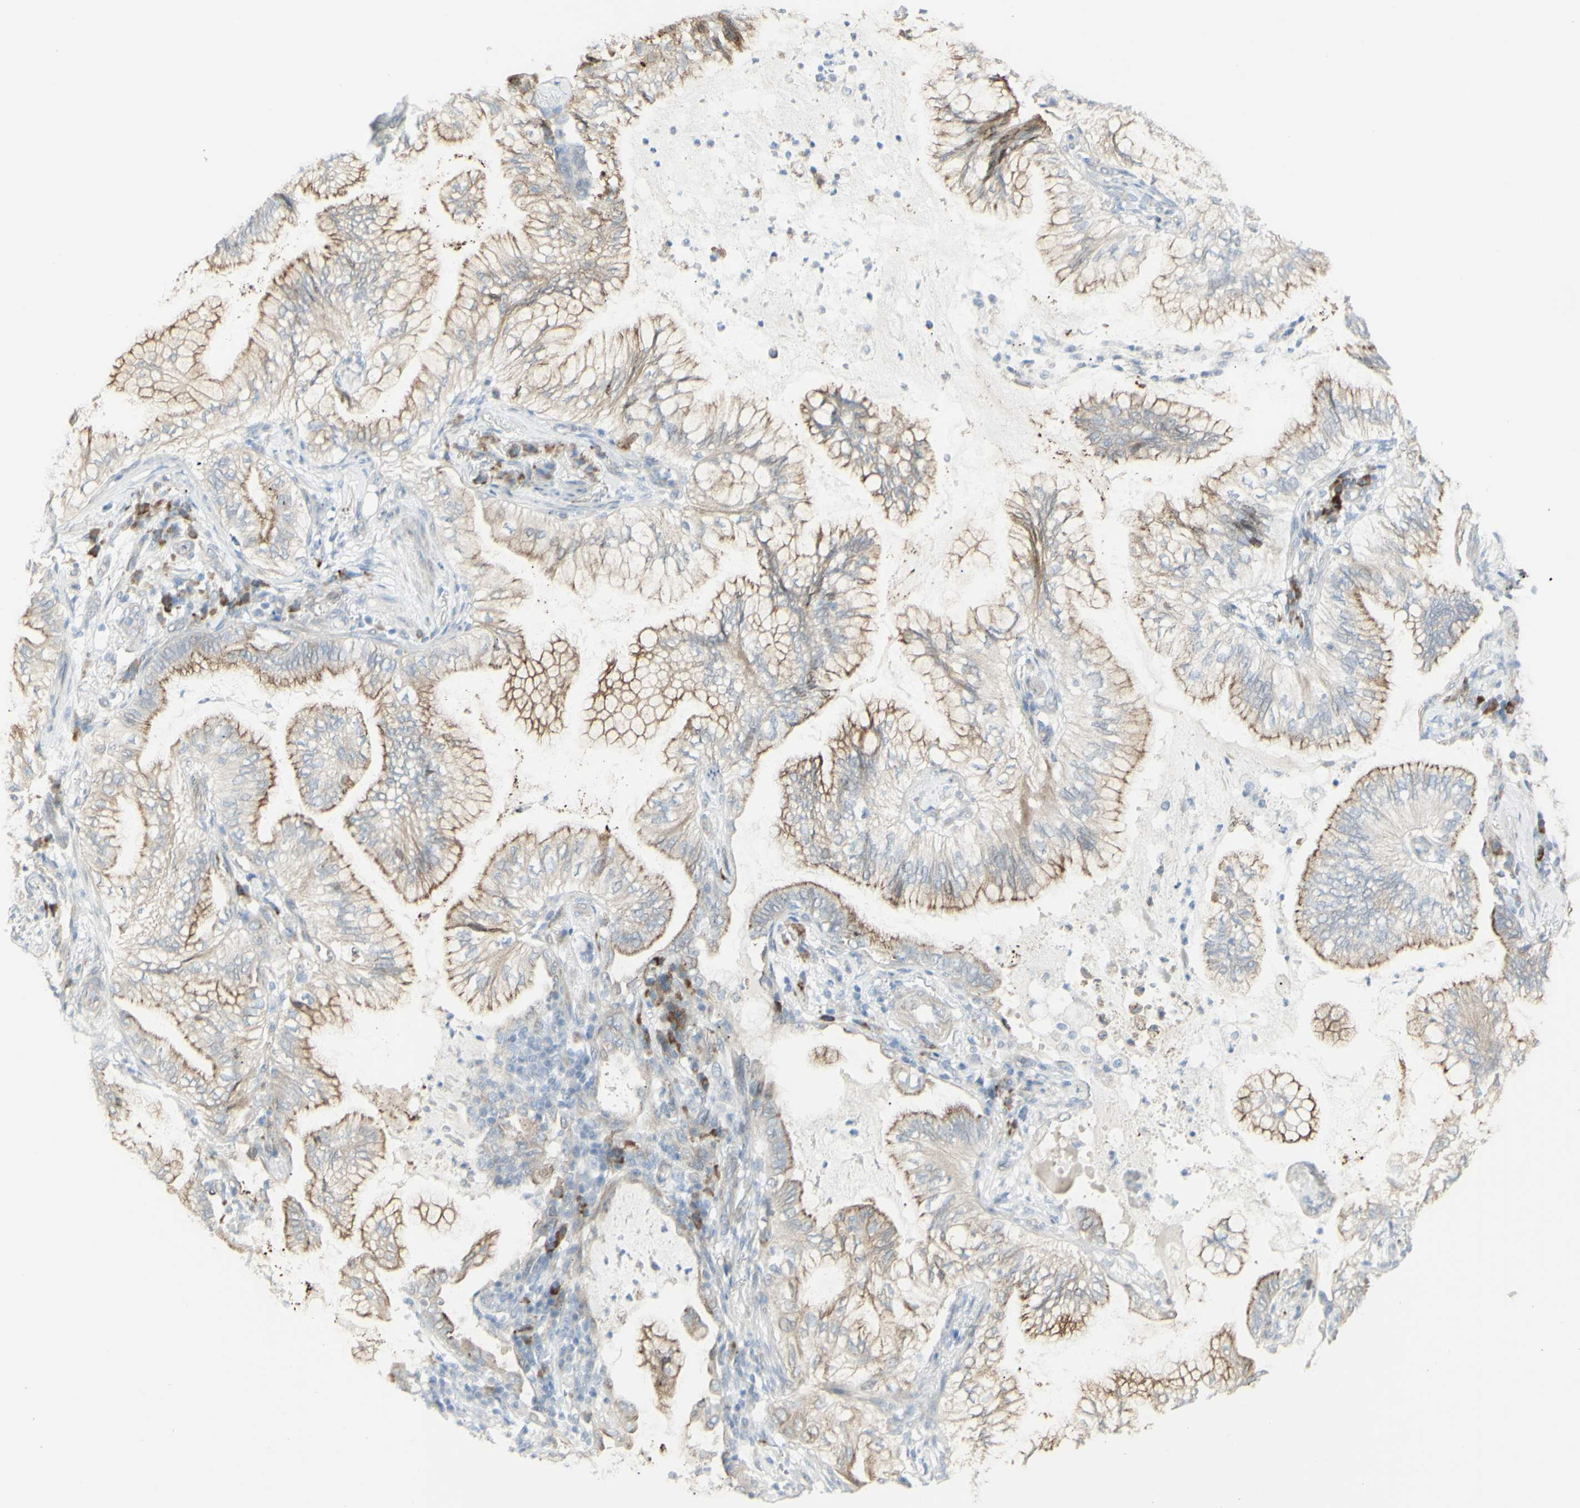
{"staining": {"intensity": "moderate", "quantity": ">75%", "location": "cytoplasmic/membranous"}, "tissue": "lung cancer", "cell_type": "Tumor cells", "image_type": "cancer", "snomed": [{"axis": "morphology", "description": "Normal tissue, NOS"}, {"axis": "morphology", "description": "Adenocarcinoma, NOS"}, {"axis": "topography", "description": "Bronchus"}, {"axis": "topography", "description": "Lung"}], "caption": "A medium amount of moderate cytoplasmic/membranous expression is appreciated in approximately >75% of tumor cells in lung adenocarcinoma tissue.", "gene": "NDST4", "patient": {"sex": "female", "age": 70}}